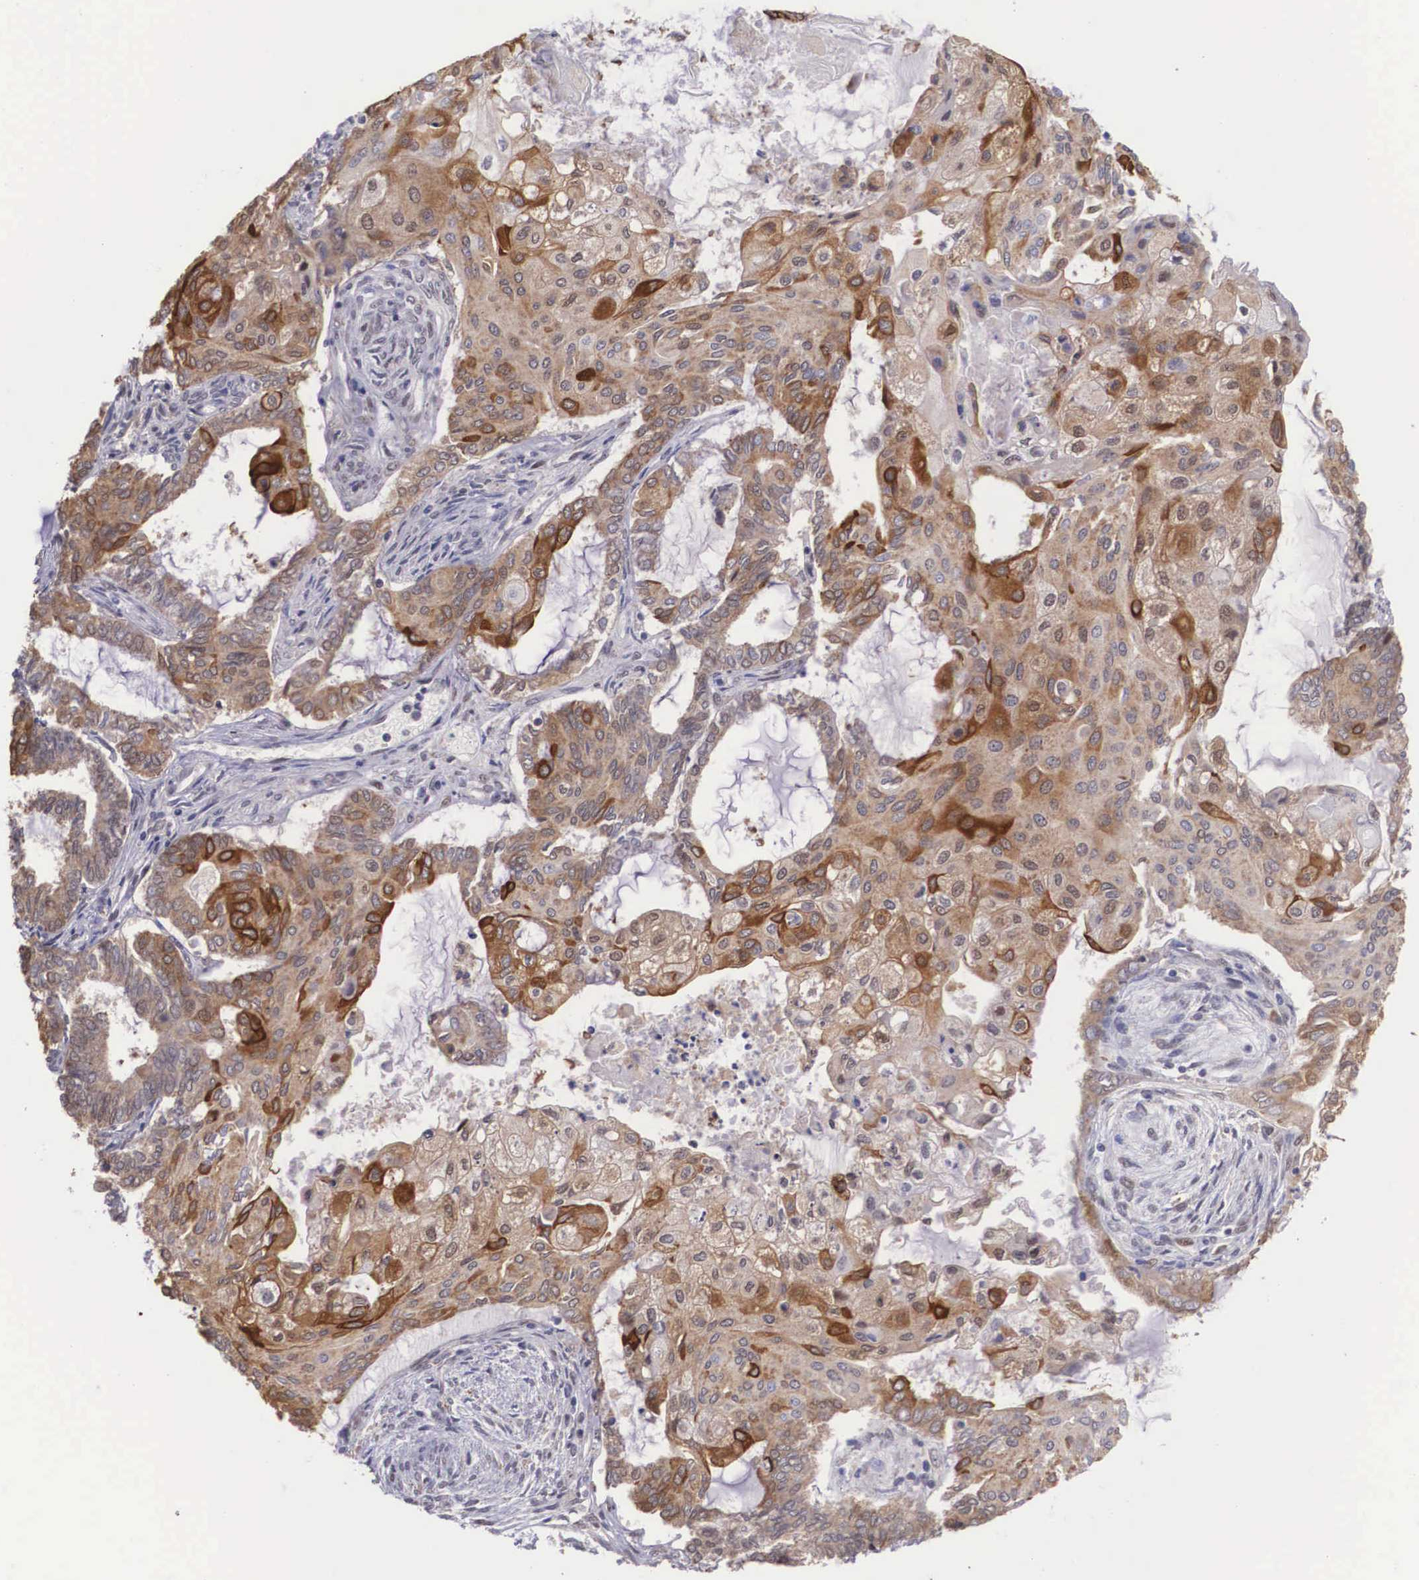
{"staining": {"intensity": "moderate", "quantity": "25%-75%", "location": "cytoplasmic/membranous"}, "tissue": "endometrial cancer", "cell_type": "Tumor cells", "image_type": "cancer", "snomed": [{"axis": "morphology", "description": "Adenocarcinoma, NOS"}, {"axis": "topography", "description": "Endometrium"}], "caption": "Protein expression analysis of endometrial cancer (adenocarcinoma) reveals moderate cytoplasmic/membranous positivity in about 25%-75% of tumor cells. (brown staining indicates protein expression, while blue staining denotes nuclei).", "gene": "SLC25A21", "patient": {"sex": "female", "age": 79}}